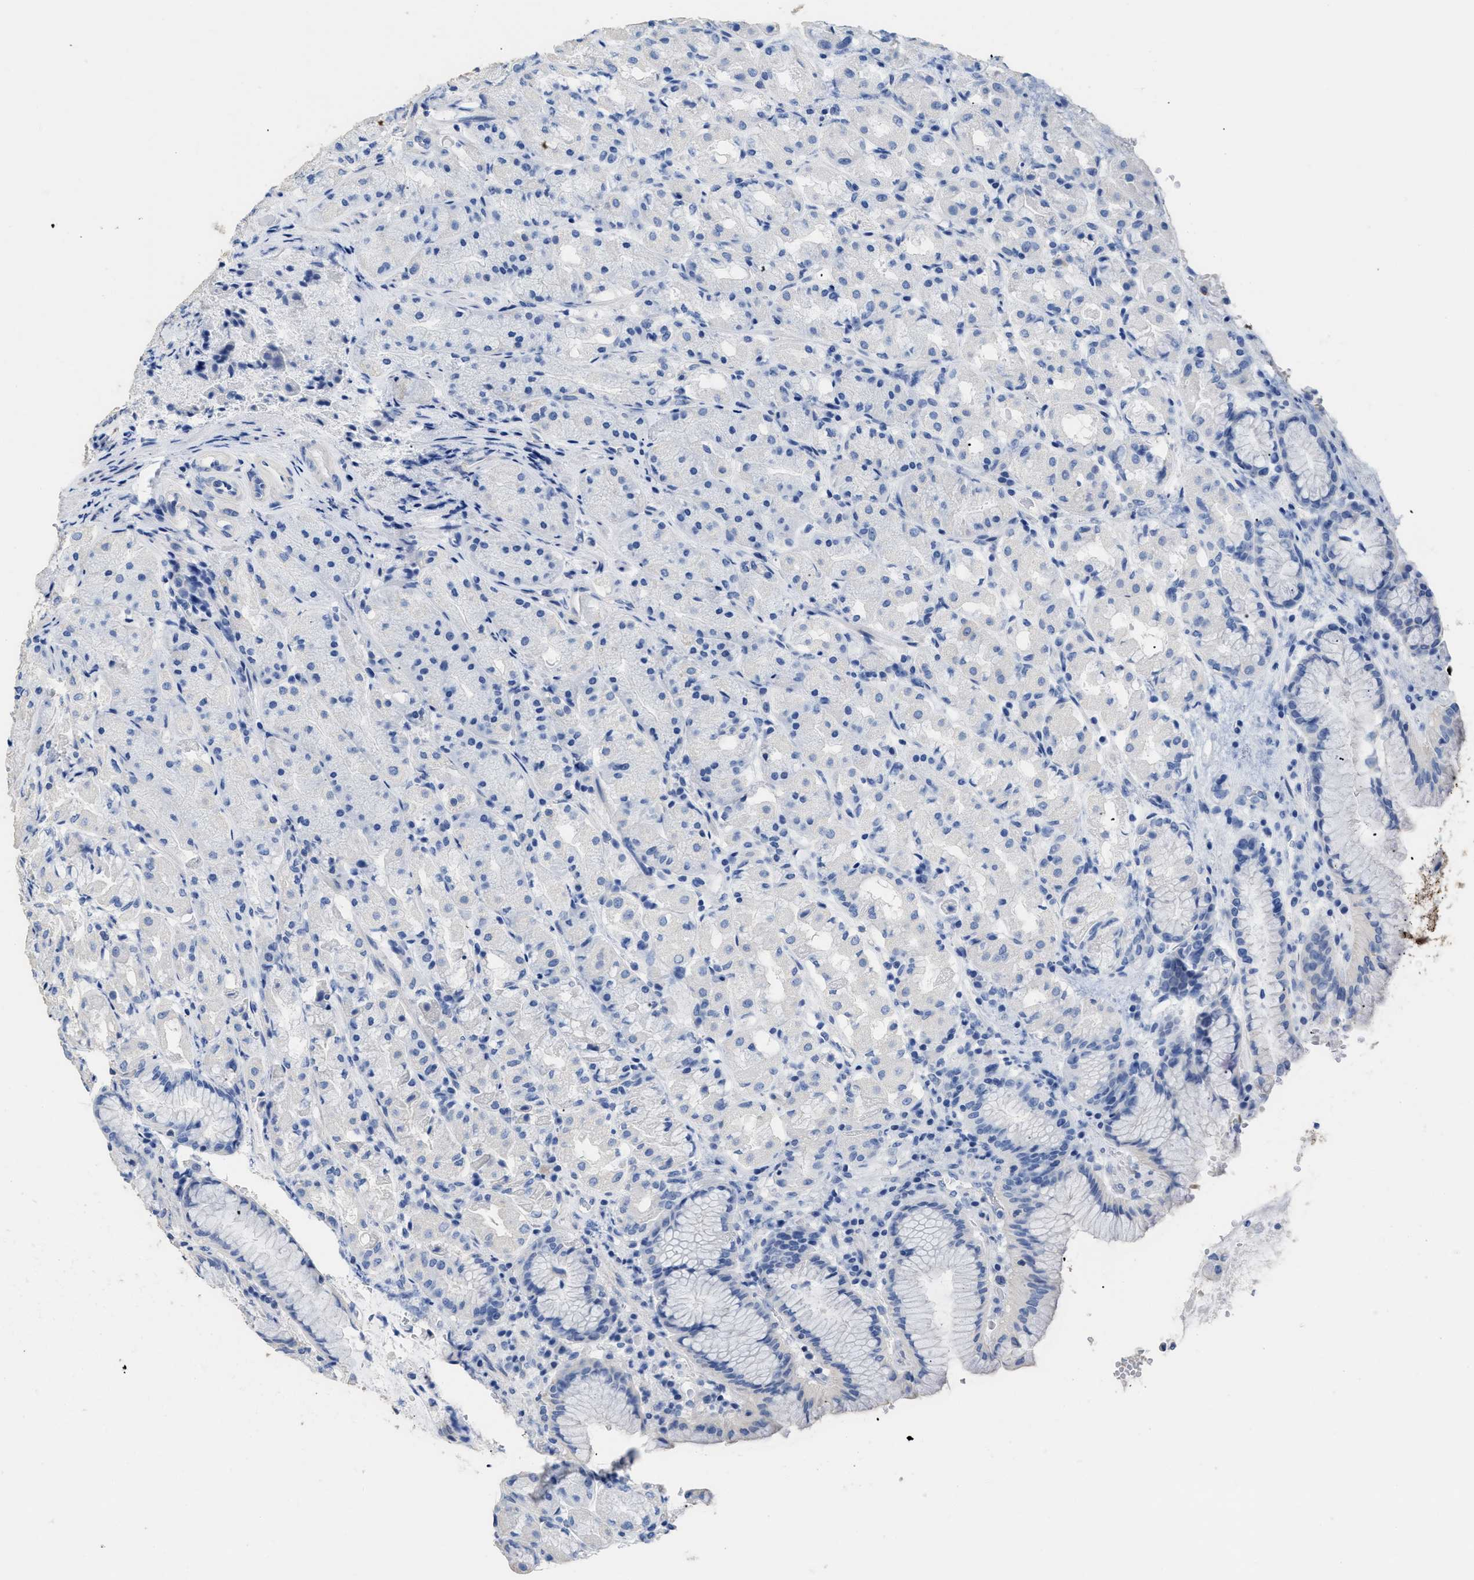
{"staining": {"intensity": "negative", "quantity": "none", "location": "none"}, "tissue": "stomach", "cell_type": "Glandular cells", "image_type": "normal", "snomed": [{"axis": "morphology", "description": "Normal tissue, NOS"}, {"axis": "topography", "description": "Stomach"}, {"axis": "topography", "description": "Stomach, lower"}], "caption": "DAB immunohistochemical staining of normal human stomach displays no significant staining in glandular cells. The staining was performed using DAB to visualize the protein expression in brown, while the nuclei were stained in blue with hematoxylin (Magnification: 20x).", "gene": "DLC1", "patient": {"sex": "female", "age": 56}}